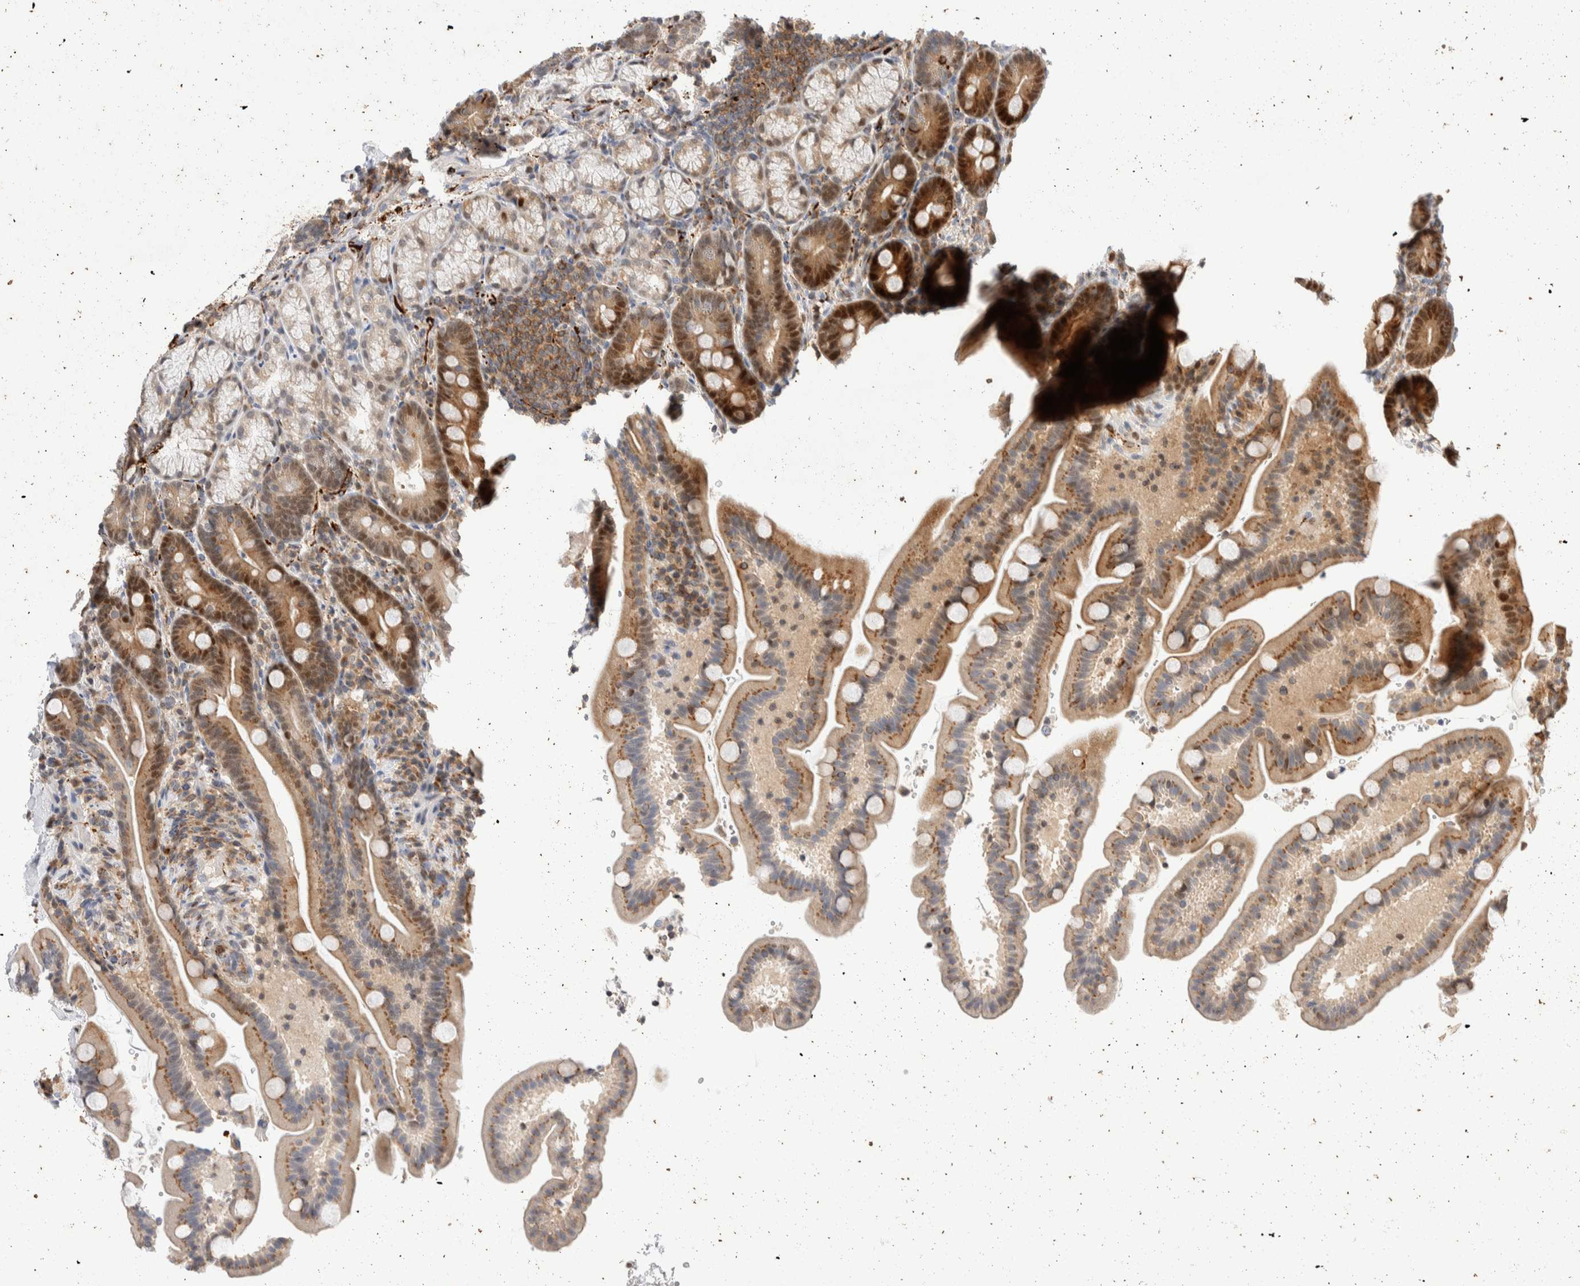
{"staining": {"intensity": "moderate", "quantity": "<25%", "location": "cytoplasmic/membranous"}, "tissue": "duodenum", "cell_type": "Glandular cells", "image_type": "normal", "snomed": [{"axis": "morphology", "description": "Normal tissue, NOS"}, {"axis": "topography", "description": "Duodenum"}], "caption": "Glandular cells reveal low levels of moderate cytoplasmic/membranous positivity in about <25% of cells in benign duodenum.", "gene": "NSMAF", "patient": {"sex": "male", "age": 54}}